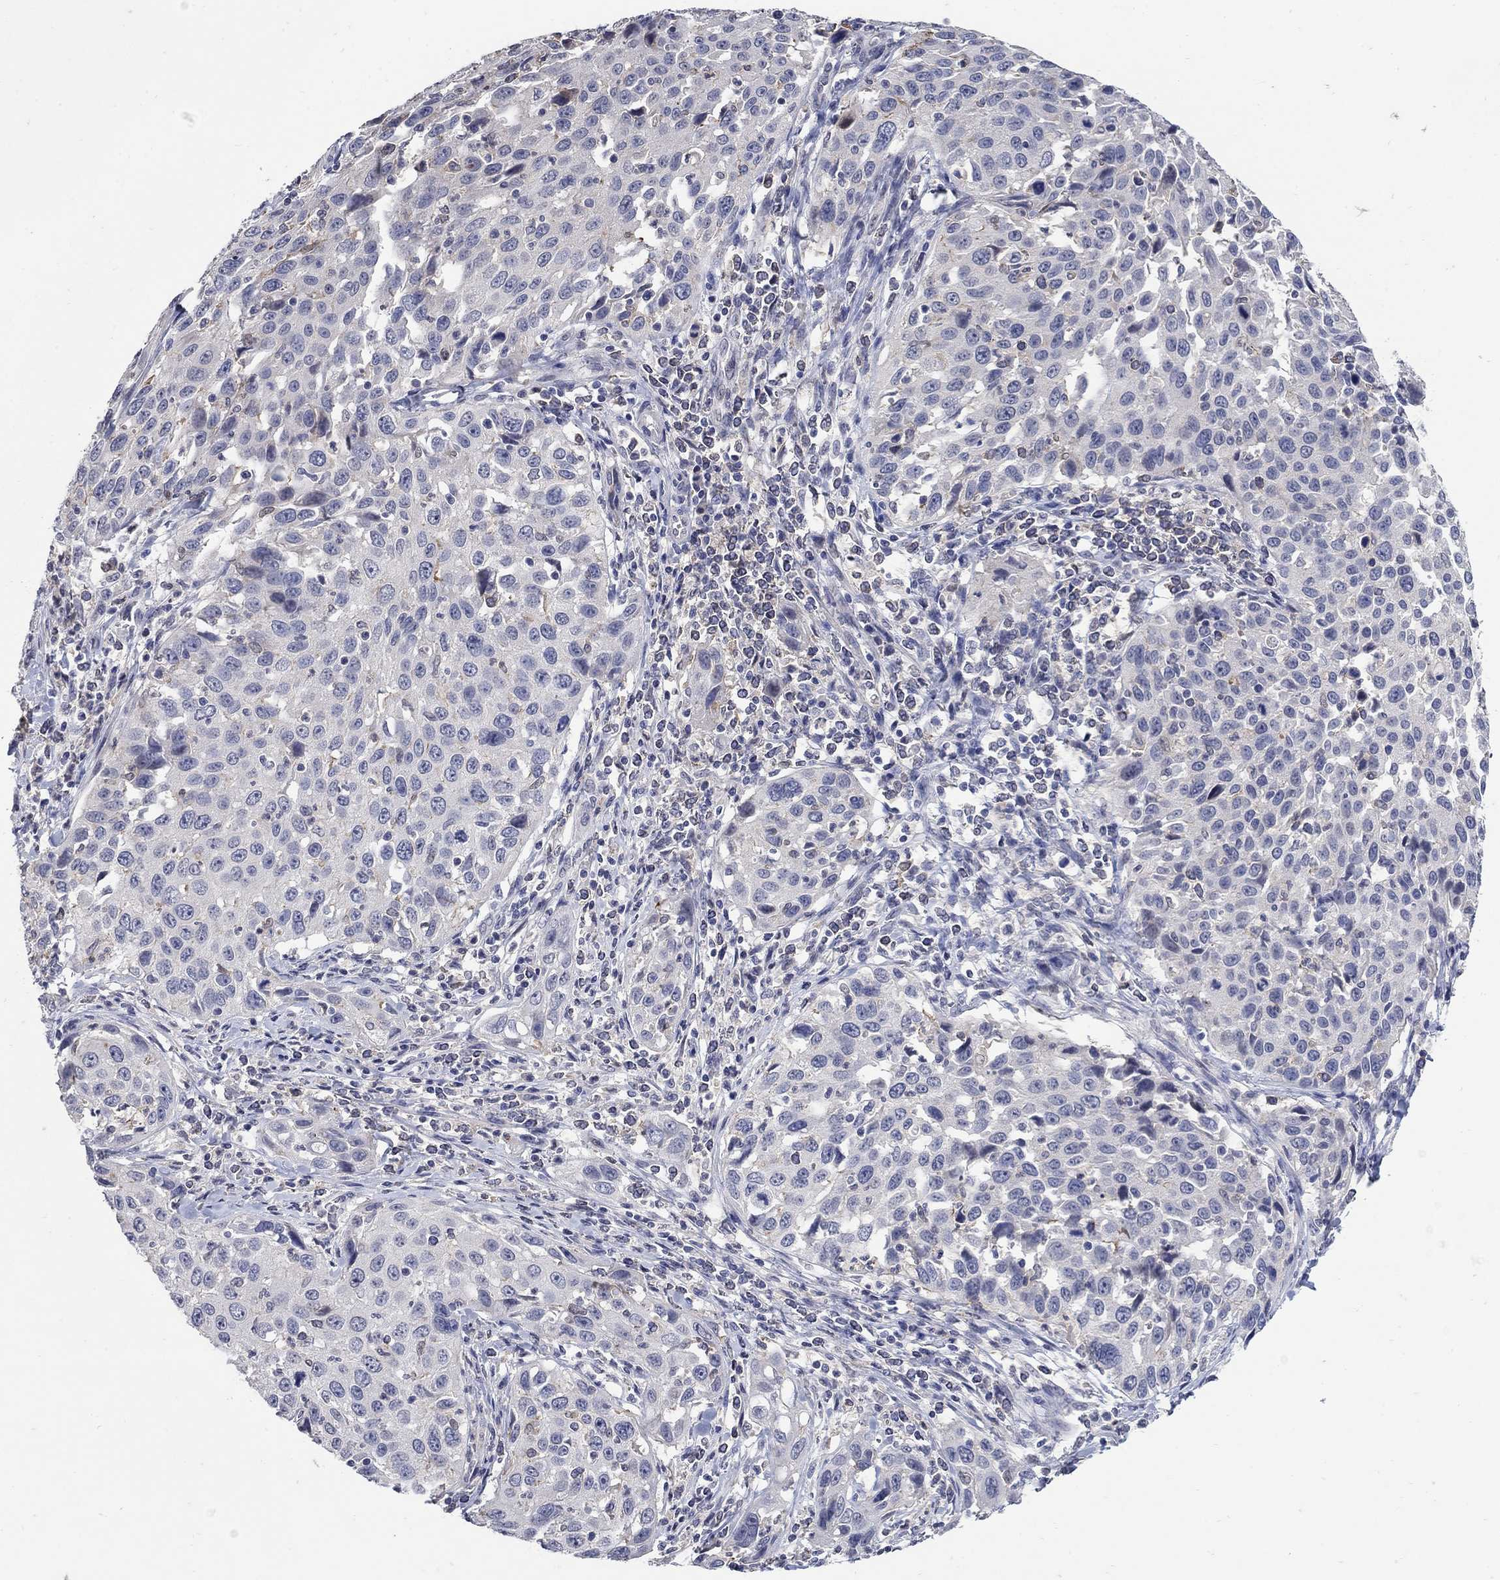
{"staining": {"intensity": "weak", "quantity": "<25%", "location": "cytoplasmic/membranous"}, "tissue": "cervical cancer", "cell_type": "Tumor cells", "image_type": "cancer", "snomed": [{"axis": "morphology", "description": "Squamous cell carcinoma, NOS"}, {"axis": "topography", "description": "Cervix"}], "caption": "Tumor cells are negative for protein expression in human cervical cancer (squamous cell carcinoma).", "gene": "CETN1", "patient": {"sex": "female", "age": 26}}